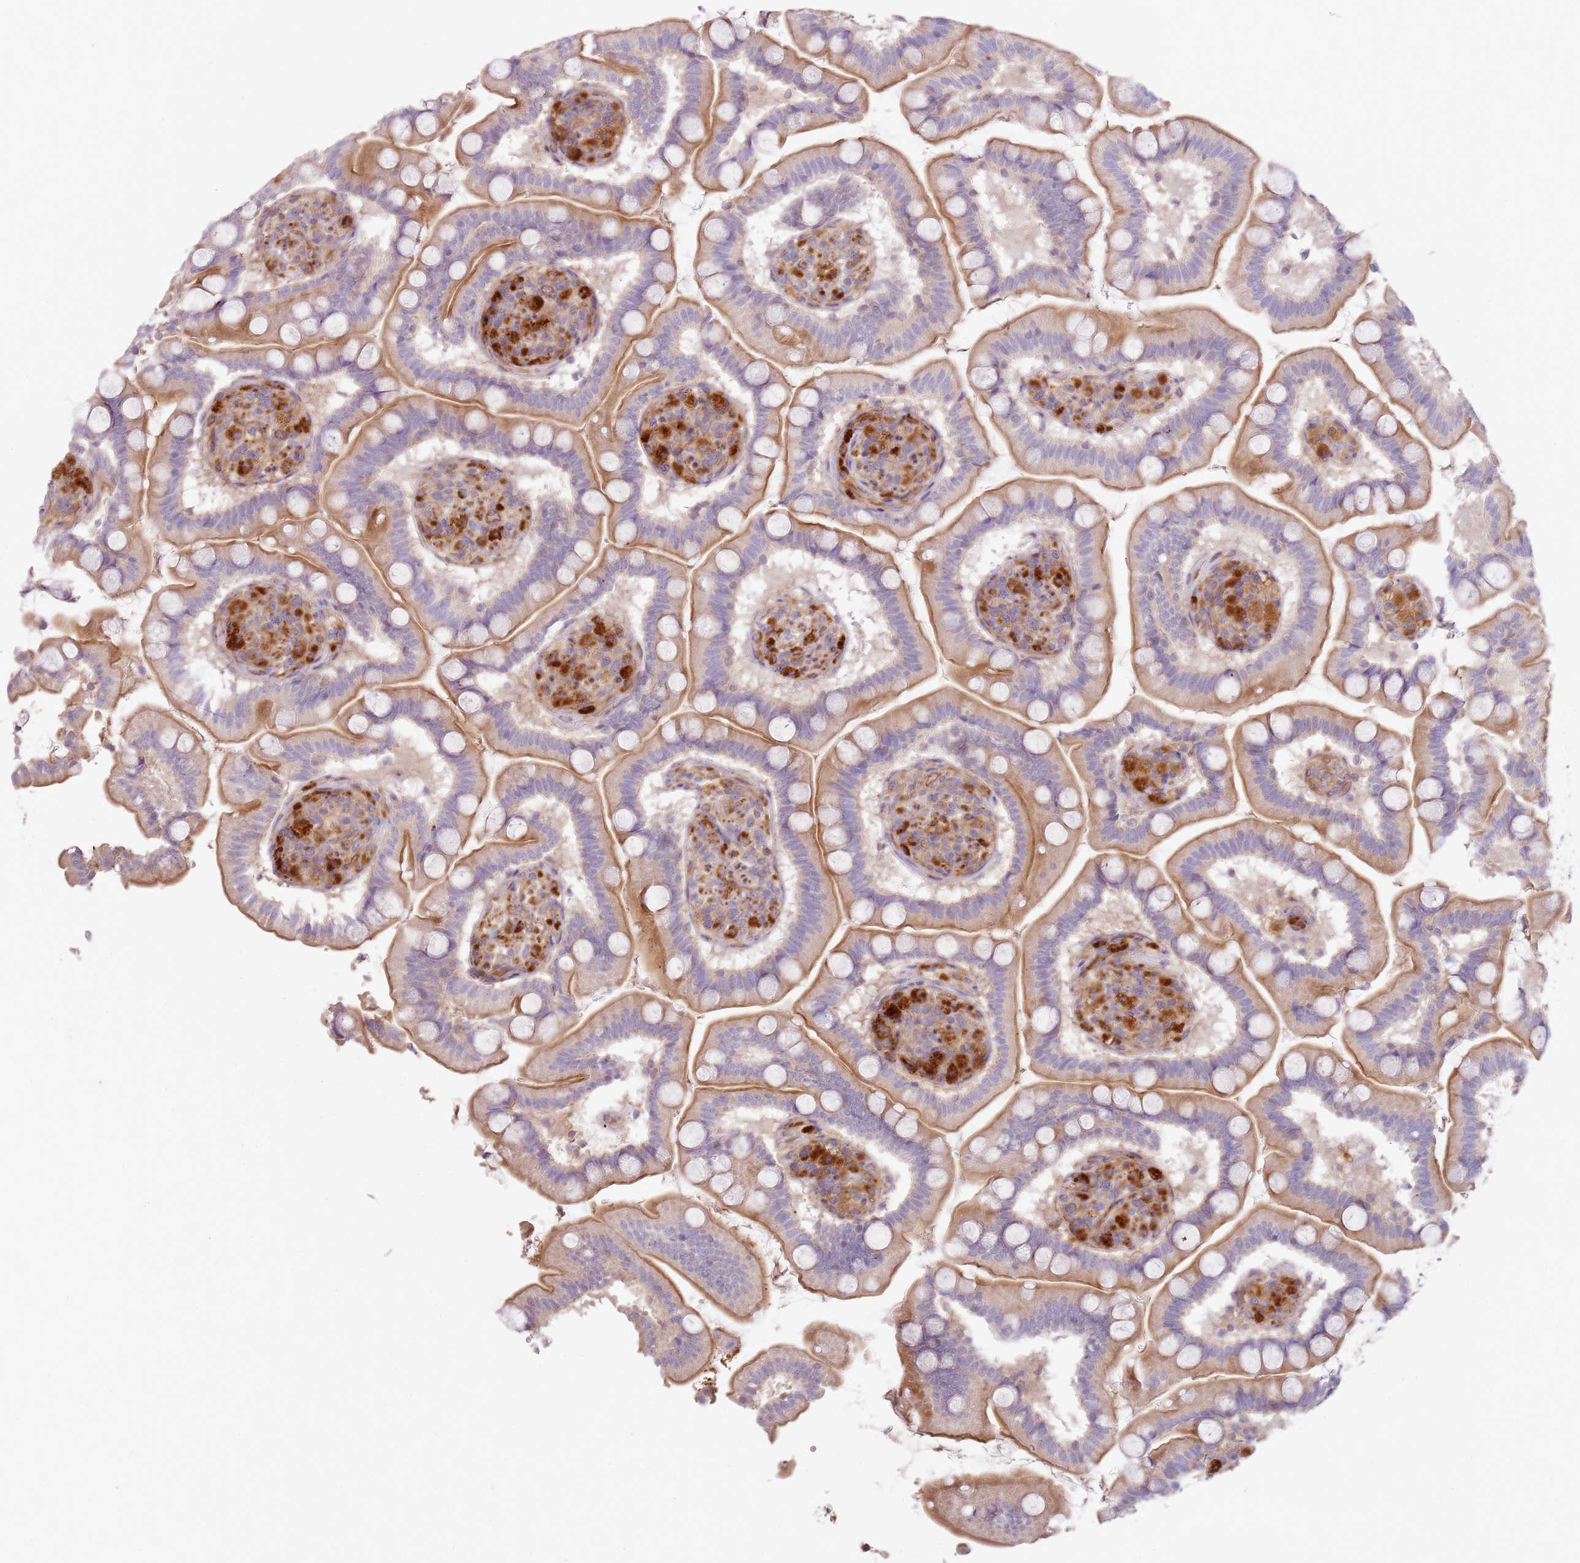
{"staining": {"intensity": "moderate", "quantity": ">75%", "location": "cytoplasmic/membranous"}, "tissue": "small intestine", "cell_type": "Glandular cells", "image_type": "normal", "snomed": [{"axis": "morphology", "description": "Normal tissue, NOS"}, {"axis": "topography", "description": "Small intestine"}], "caption": "The photomicrograph exhibits a brown stain indicating the presence of a protein in the cytoplasmic/membranous of glandular cells in small intestine.", "gene": "GRAP", "patient": {"sex": "female", "age": 64}}